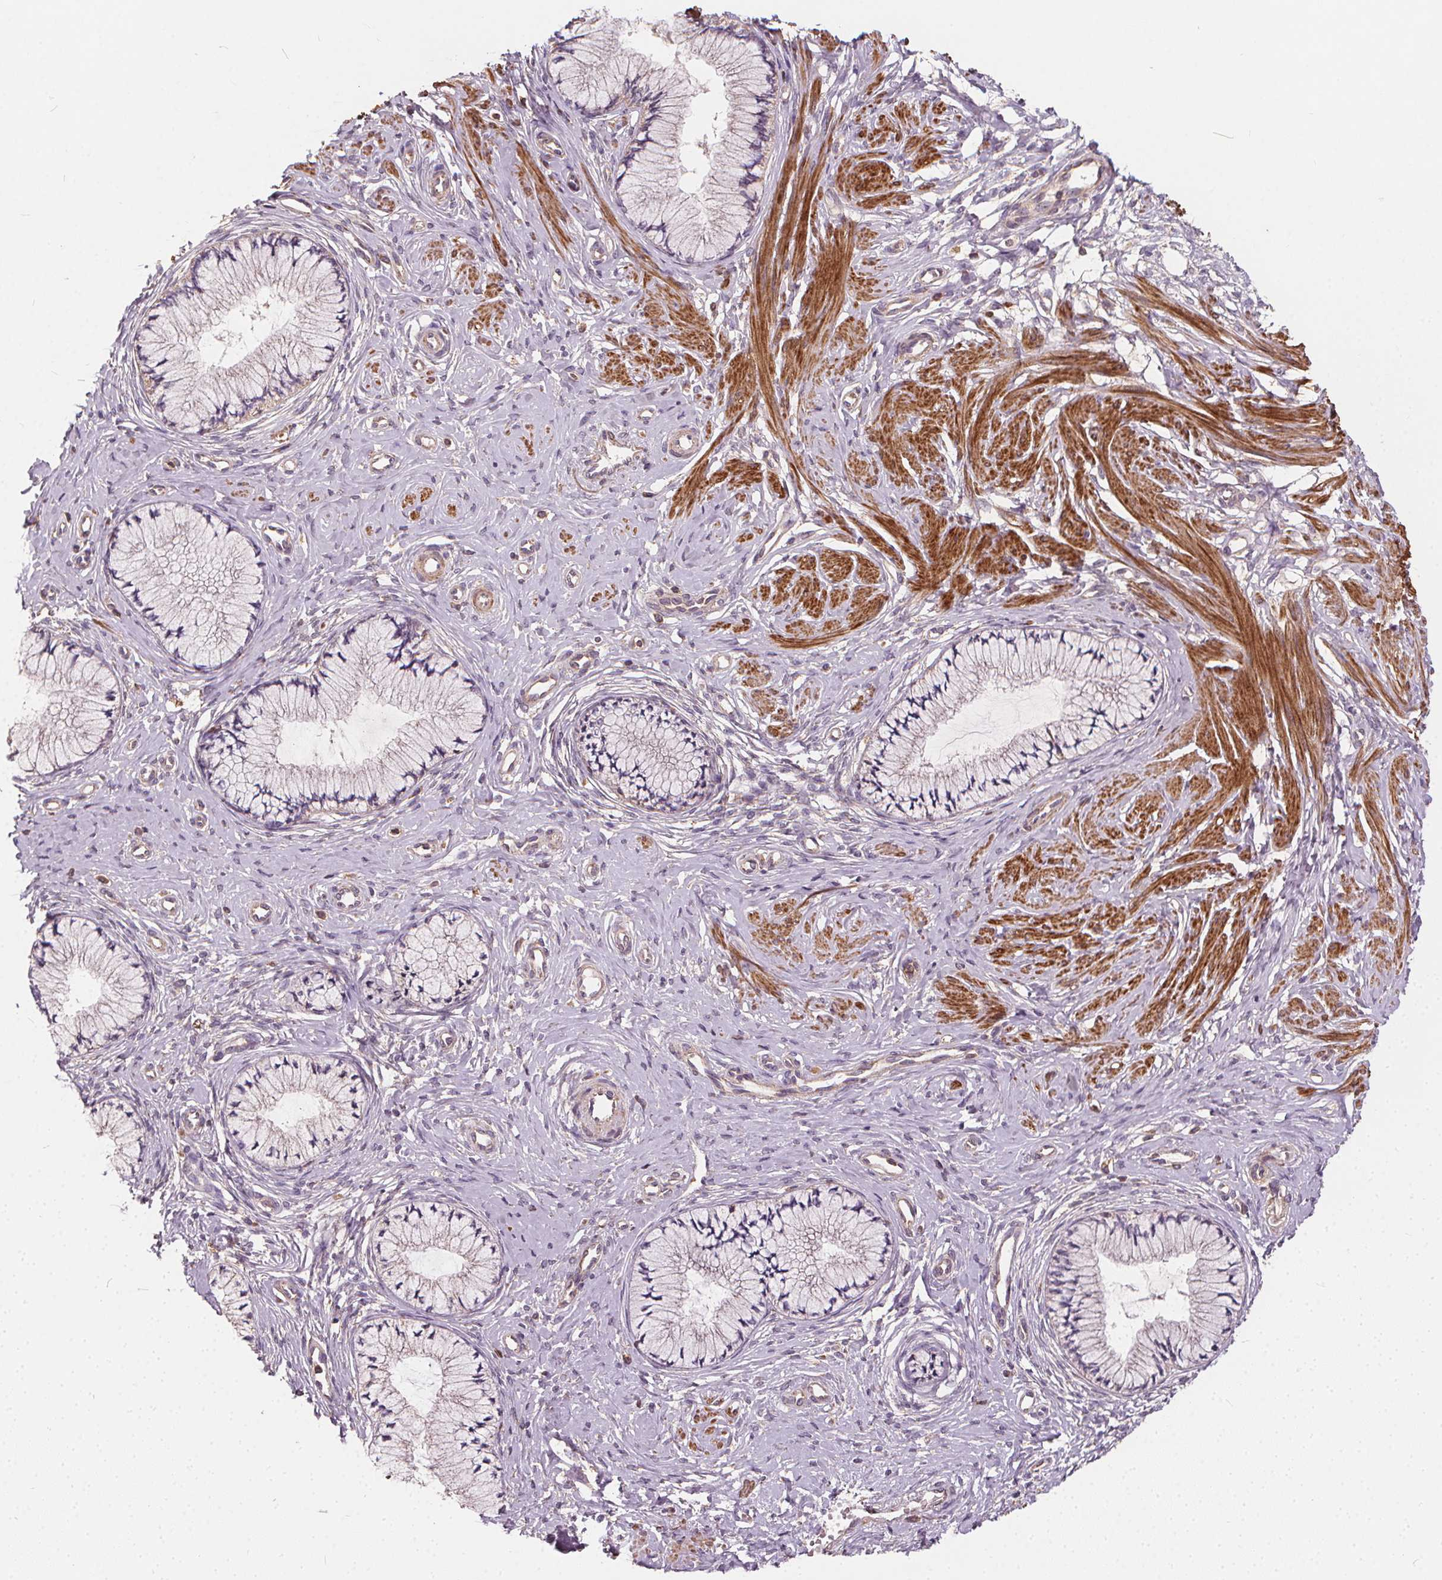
{"staining": {"intensity": "negative", "quantity": "none", "location": "none"}, "tissue": "cervix", "cell_type": "Glandular cells", "image_type": "normal", "snomed": [{"axis": "morphology", "description": "Normal tissue, NOS"}, {"axis": "topography", "description": "Cervix"}], "caption": "An image of cervix stained for a protein reveals no brown staining in glandular cells.", "gene": "ORAI2", "patient": {"sex": "female", "age": 37}}